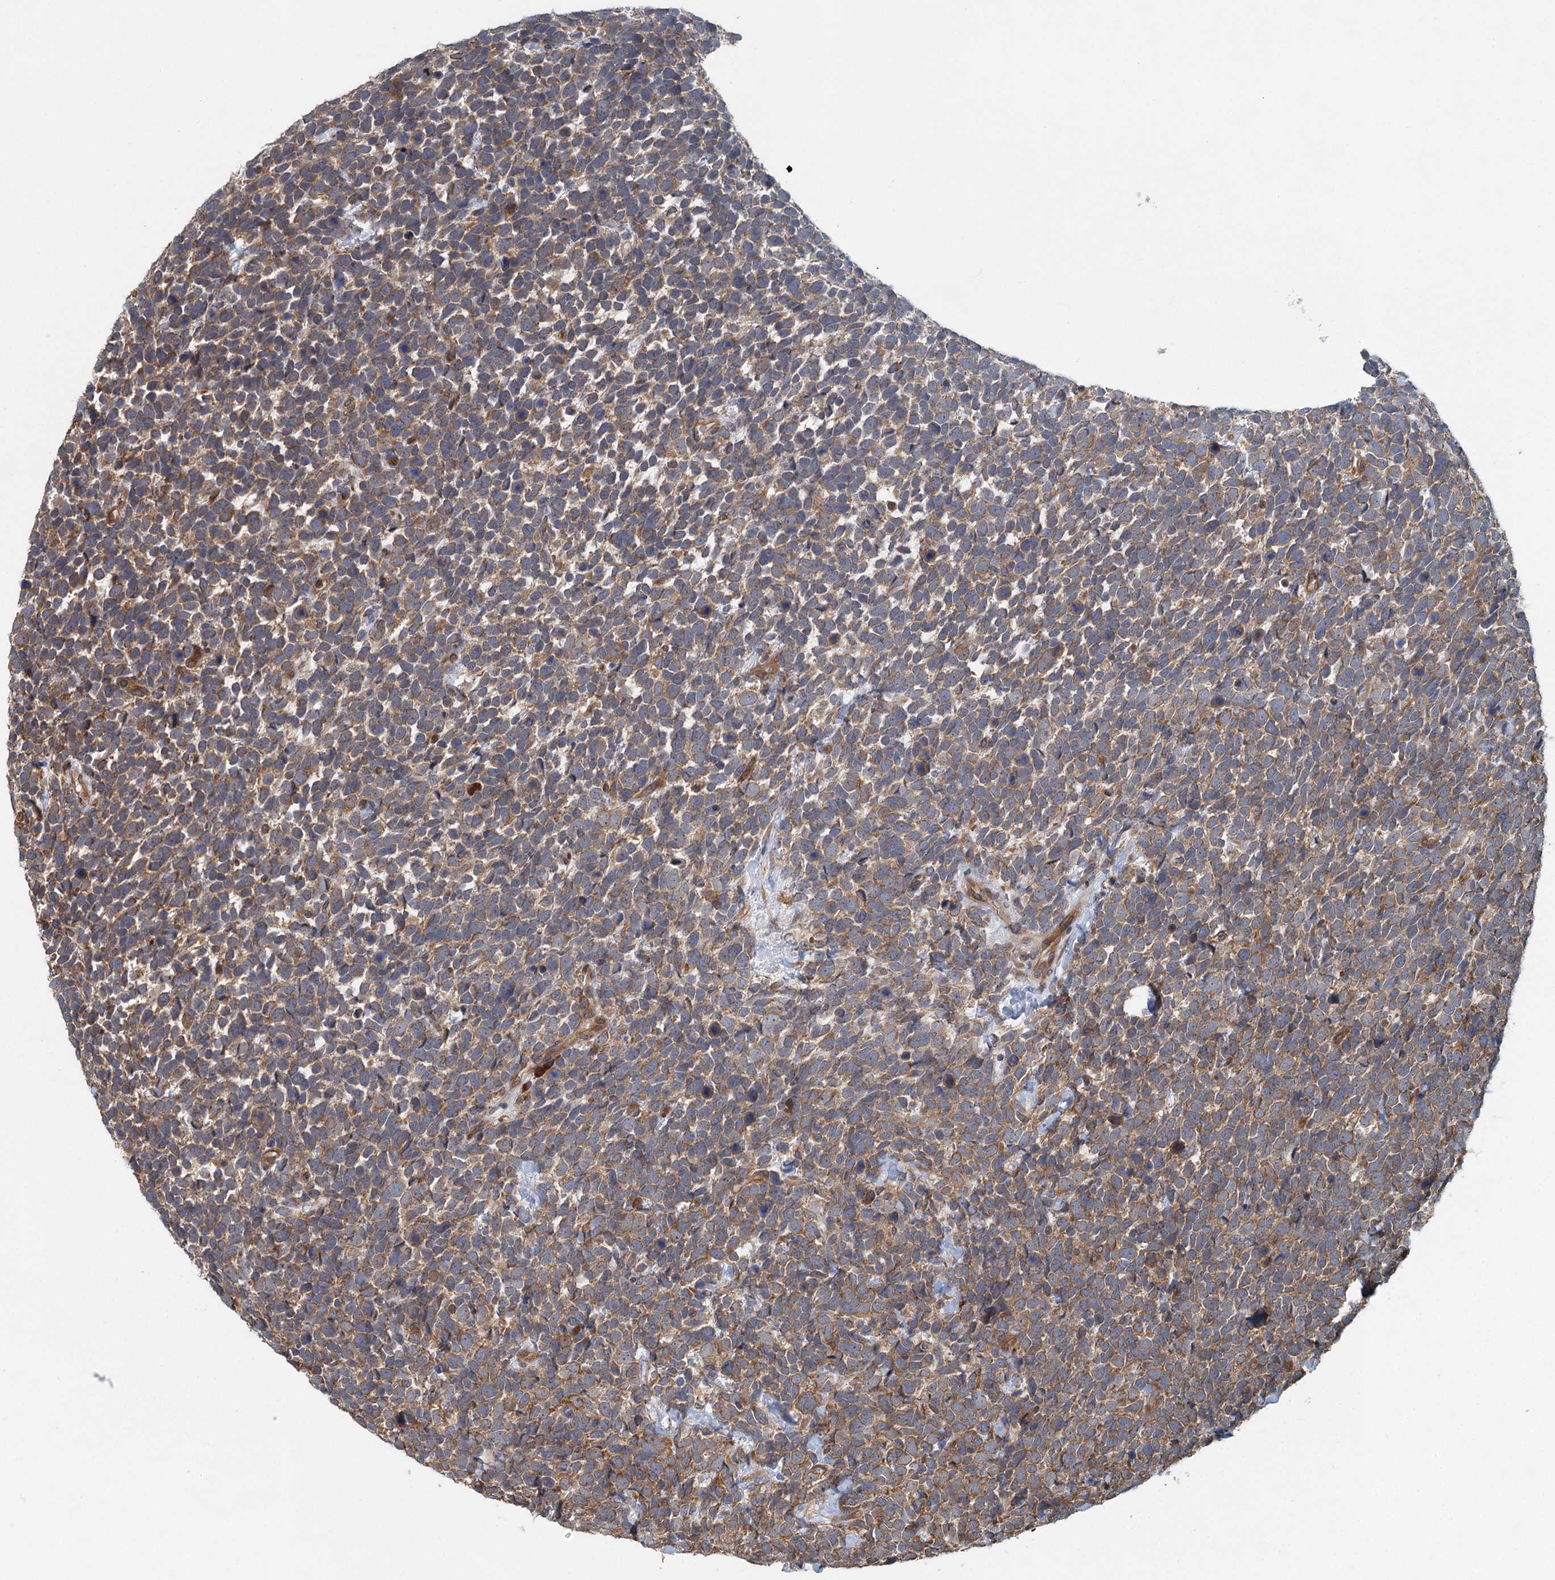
{"staining": {"intensity": "weak", "quantity": ">75%", "location": "cytoplasmic/membranous"}, "tissue": "urothelial cancer", "cell_type": "Tumor cells", "image_type": "cancer", "snomed": [{"axis": "morphology", "description": "Urothelial carcinoma, High grade"}, {"axis": "topography", "description": "Urinary bladder"}], "caption": "Urothelial cancer was stained to show a protein in brown. There is low levels of weak cytoplasmic/membranous staining in about >75% of tumor cells.", "gene": "ZNF527", "patient": {"sex": "female", "age": 82}}